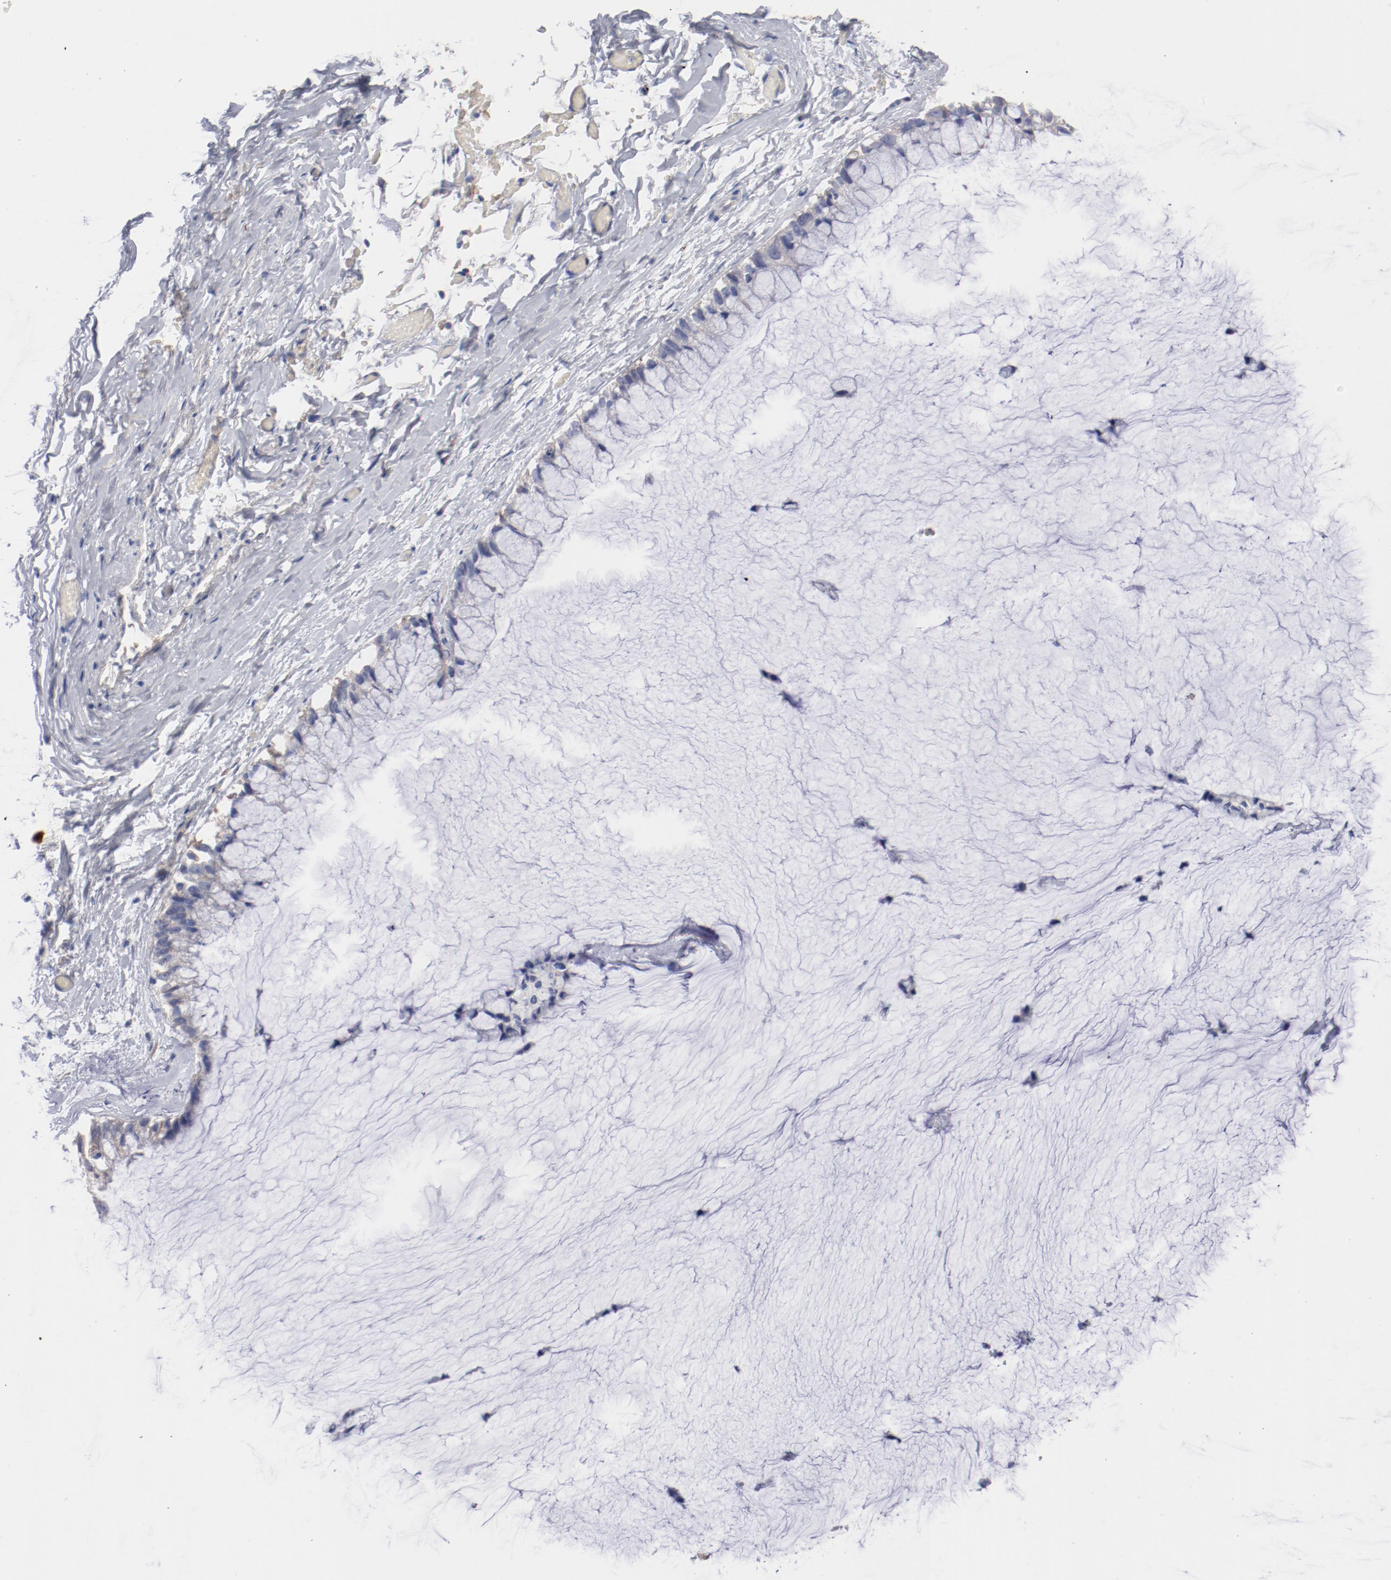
{"staining": {"intensity": "weak", "quantity": "<25%", "location": "cytoplasmic/membranous"}, "tissue": "ovarian cancer", "cell_type": "Tumor cells", "image_type": "cancer", "snomed": [{"axis": "morphology", "description": "Cystadenocarcinoma, mucinous, NOS"}, {"axis": "topography", "description": "Ovary"}], "caption": "This is an IHC image of mucinous cystadenocarcinoma (ovarian). There is no expression in tumor cells.", "gene": "CPE", "patient": {"sex": "female", "age": 39}}